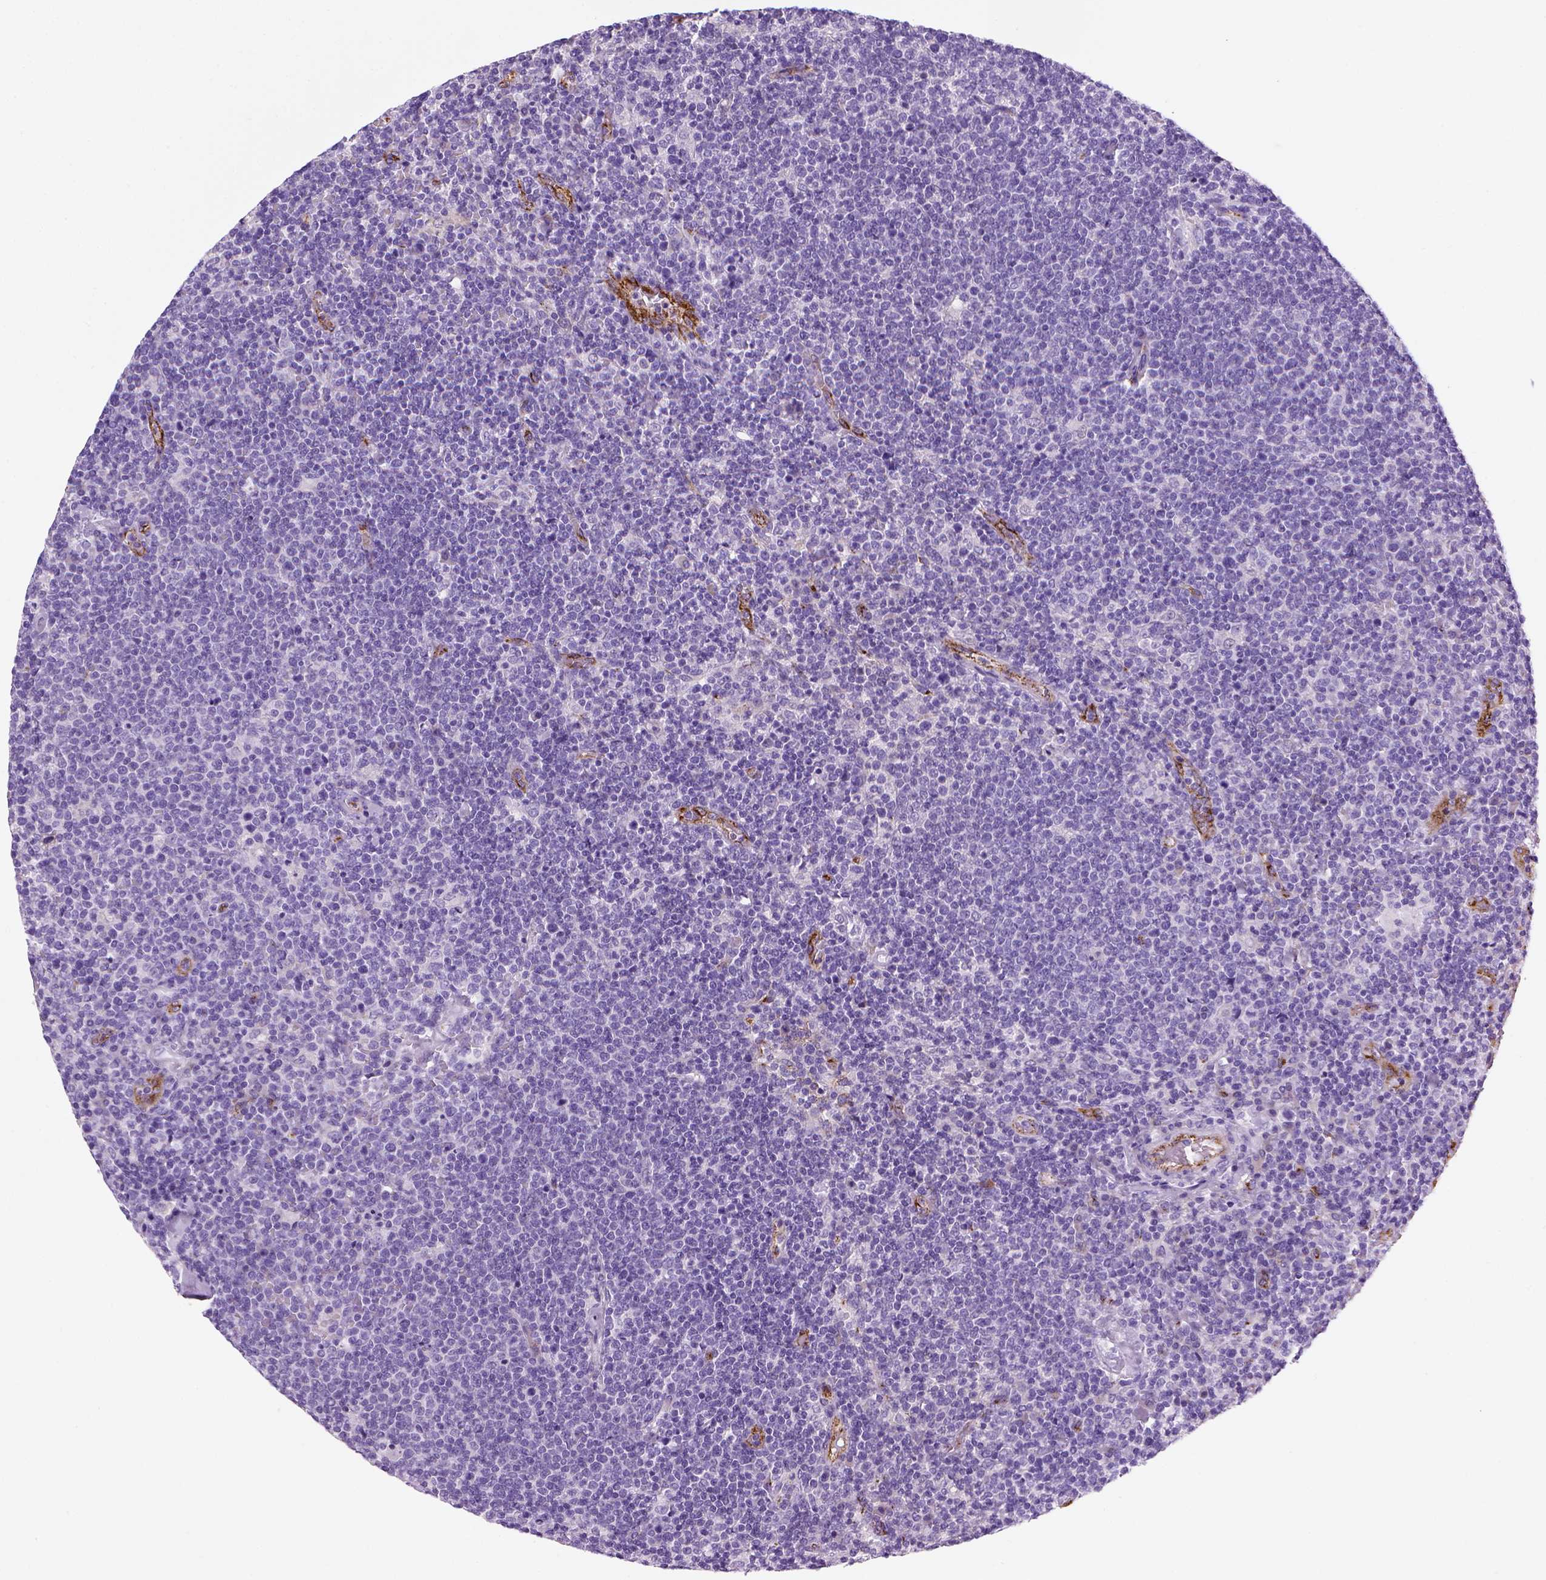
{"staining": {"intensity": "negative", "quantity": "none", "location": "none"}, "tissue": "lymphoma", "cell_type": "Tumor cells", "image_type": "cancer", "snomed": [{"axis": "morphology", "description": "Malignant lymphoma, non-Hodgkin's type, High grade"}, {"axis": "topography", "description": "Lymph node"}], "caption": "This photomicrograph is of high-grade malignant lymphoma, non-Hodgkin's type stained with immunohistochemistry to label a protein in brown with the nuclei are counter-stained blue. There is no positivity in tumor cells. The staining is performed using DAB (3,3'-diaminobenzidine) brown chromogen with nuclei counter-stained in using hematoxylin.", "gene": "VWF", "patient": {"sex": "male", "age": 61}}